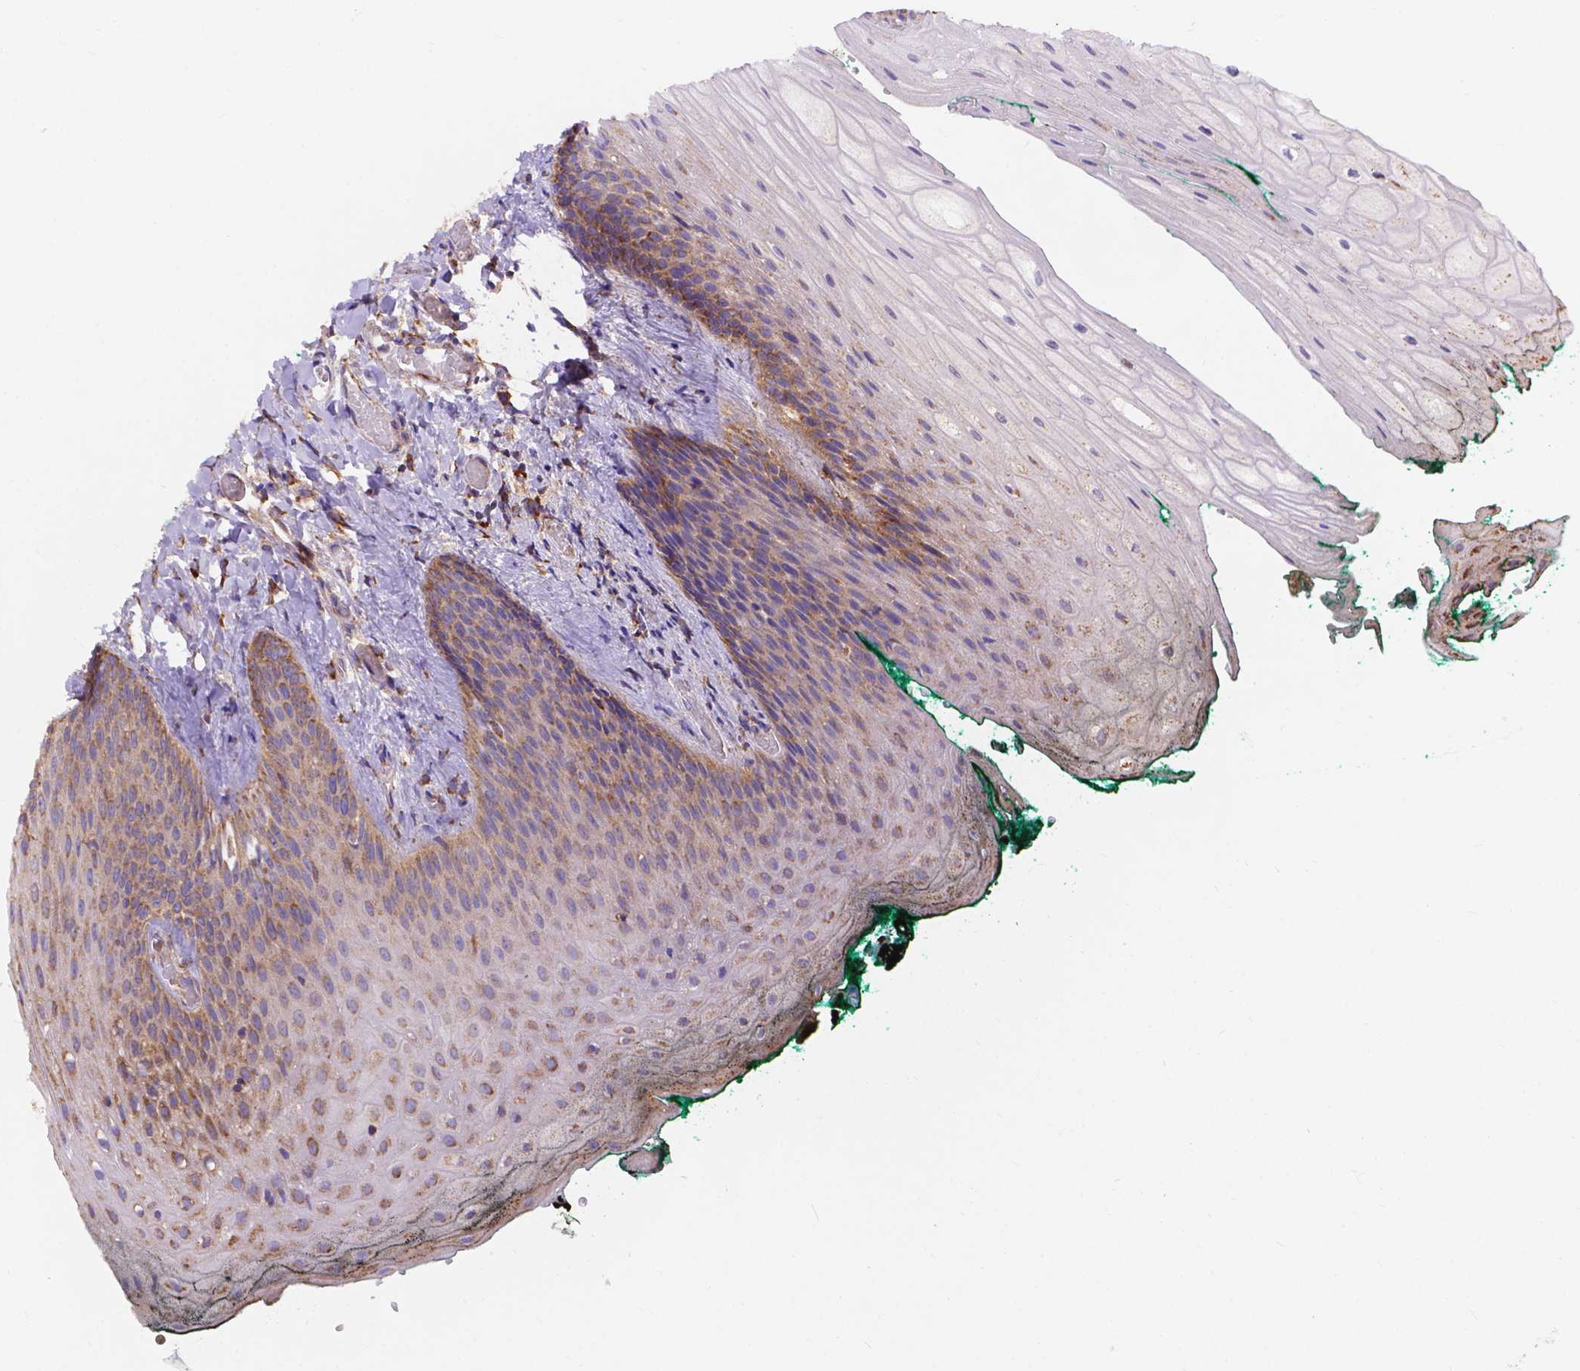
{"staining": {"intensity": "moderate", "quantity": "25%-75%", "location": "cytoplasmic/membranous"}, "tissue": "oral mucosa", "cell_type": "Squamous epithelial cells", "image_type": "normal", "snomed": [{"axis": "morphology", "description": "Normal tissue, NOS"}, {"axis": "topography", "description": "Oral tissue"}, {"axis": "topography", "description": "Head-Neck"}], "caption": "Protein expression analysis of benign oral mucosa displays moderate cytoplasmic/membranous expression in approximately 25%-75% of squamous epithelial cells.", "gene": "AK3", "patient": {"sex": "female", "age": 68}}